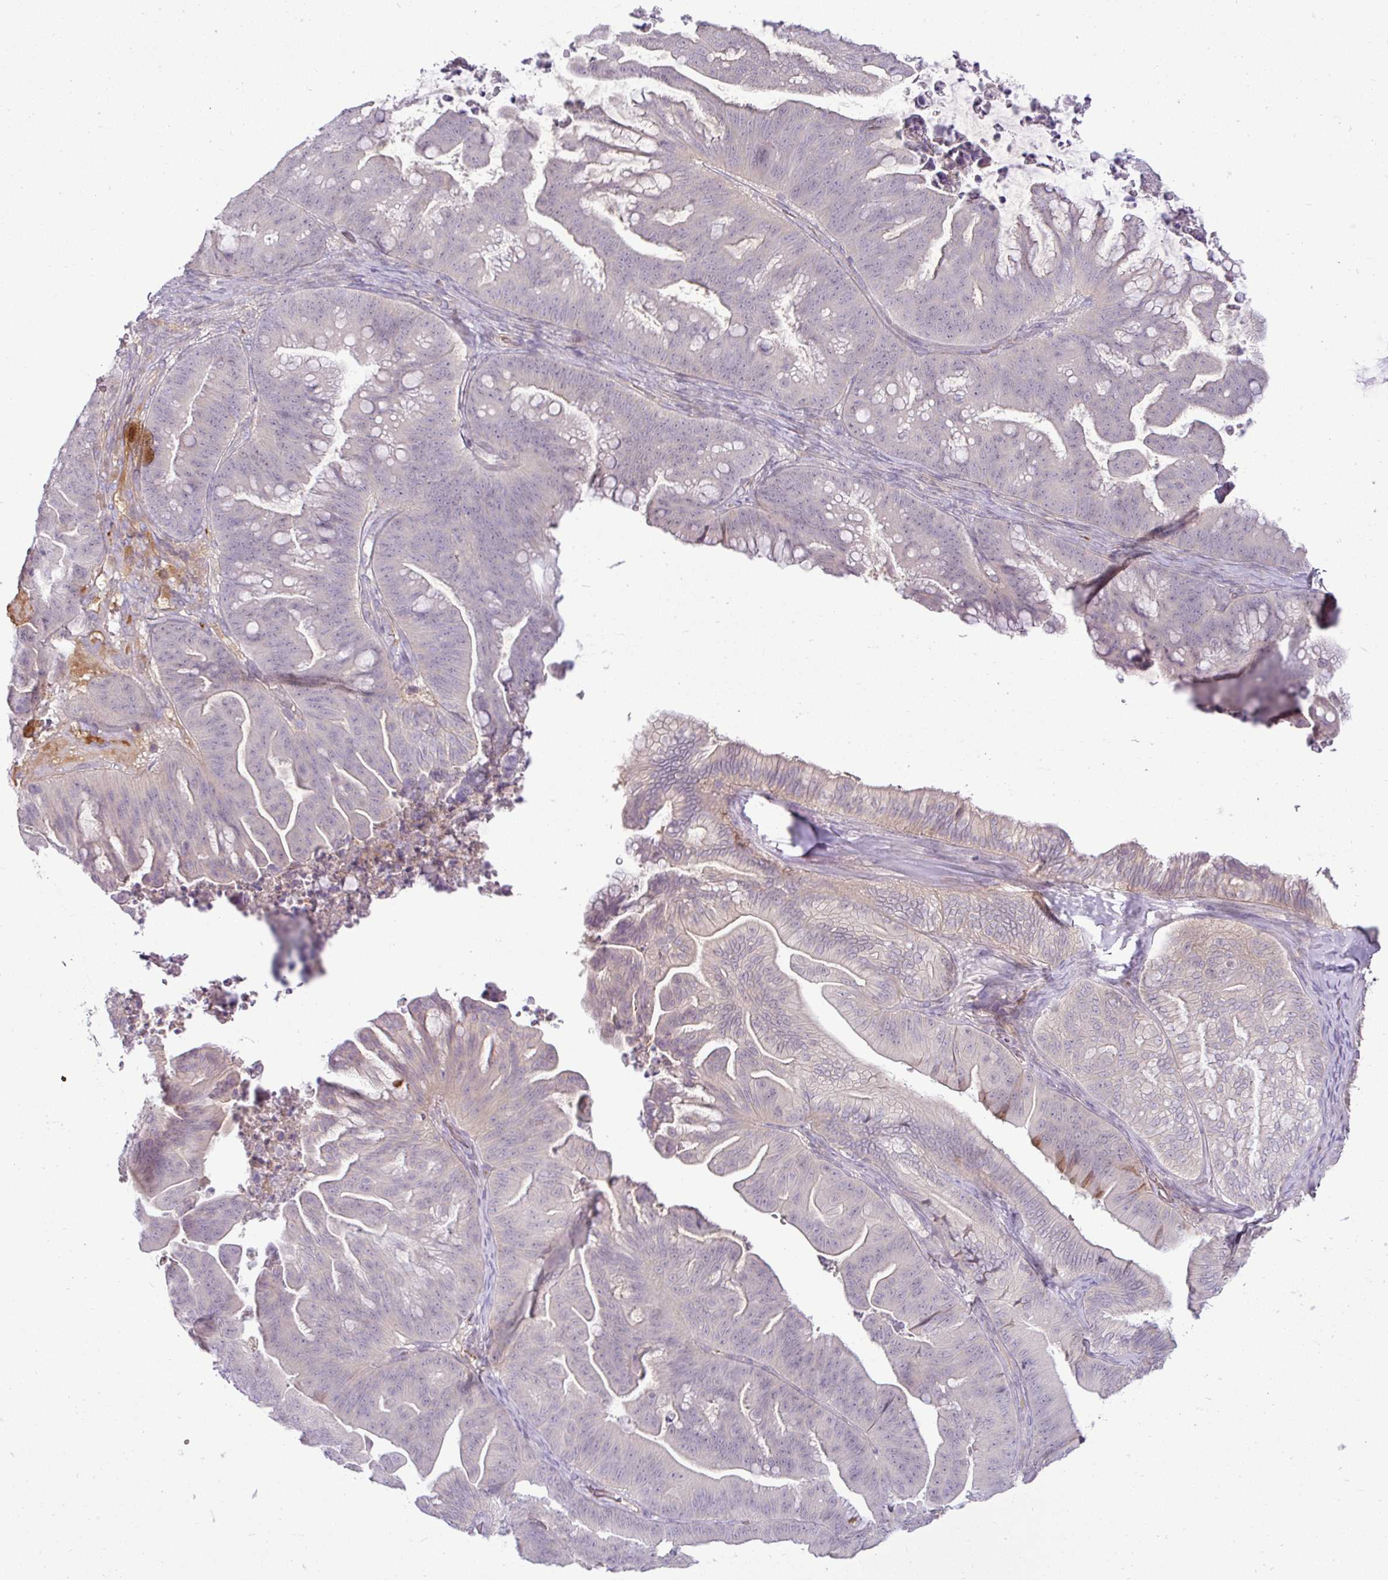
{"staining": {"intensity": "negative", "quantity": "none", "location": "none"}, "tissue": "ovarian cancer", "cell_type": "Tumor cells", "image_type": "cancer", "snomed": [{"axis": "morphology", "description": "Cystadenocarcinoma, mucinous, NOS"}, {"axis": "topography", "description": "Ovary"}], "caption": "This is an IHC micrograph of human mucinous cystadenocarcinoma (ovarian). There is no expression in tumor cells.", "gene": "APOM", "patient": {"sex": "female", "age": 67}}